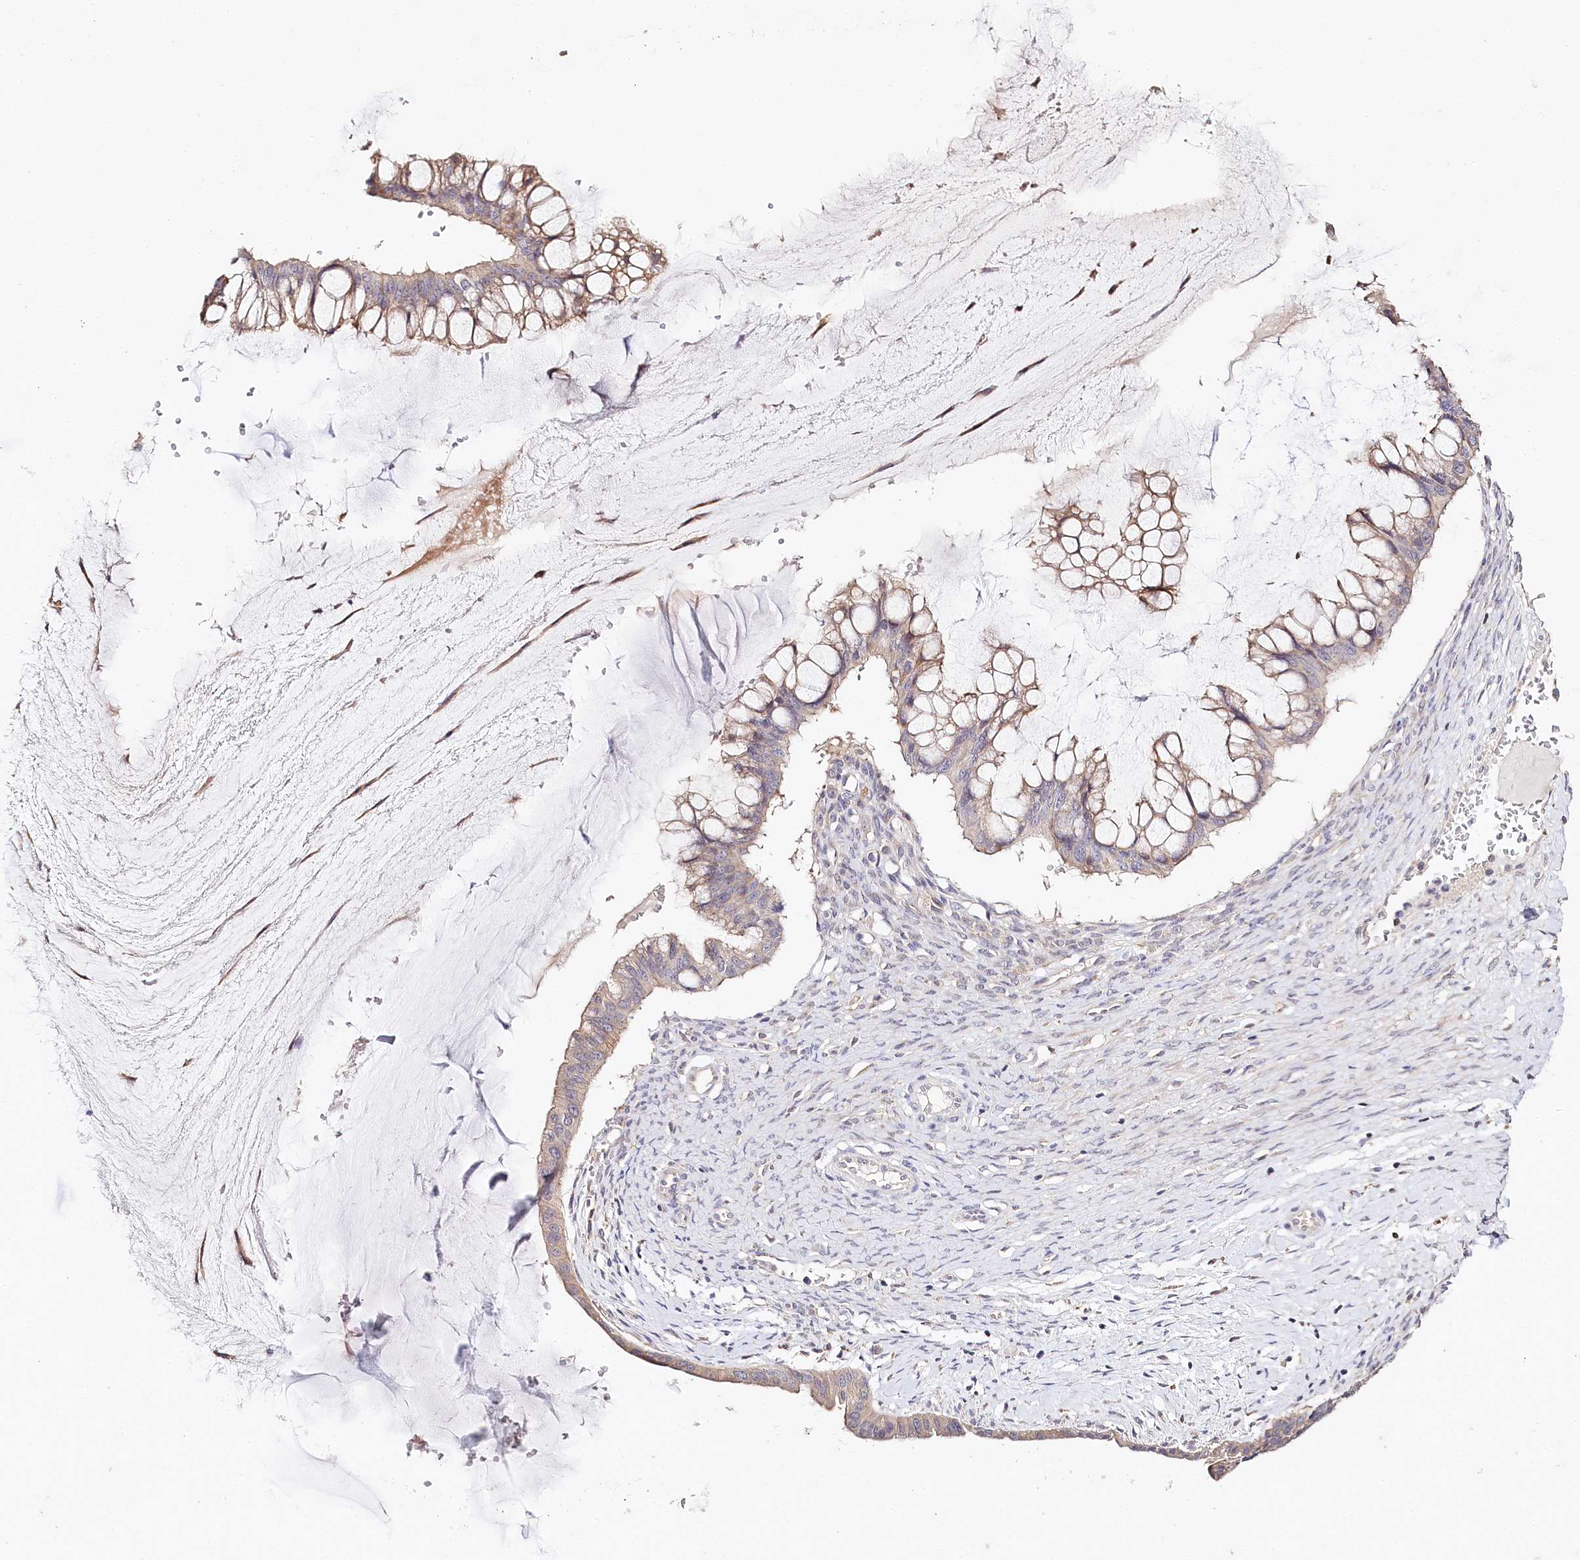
{"staining": {"intensity": "weak", "quantity": ">75%", "location": "cytoplasmic/membranous"}, "tissue": "ovarian cancer", "cell_type": "Tumor cells", "image_type": "cancer", "snomed": [{"axis": "morphology", "description": "Cystadenocarcinoma, mucinous, NOS"}, {"axis": "topography", "description": "Ovary"}], "caption": "Mucinous cystadenocarcinoma (ovarian) stained for a protein (brown) exhibits weak cytoplasmic/membranous positive expression in approximately >75% of tumor cells.", "gene": "DAPK1", "patient": {"sex": "female", "age": 73}}